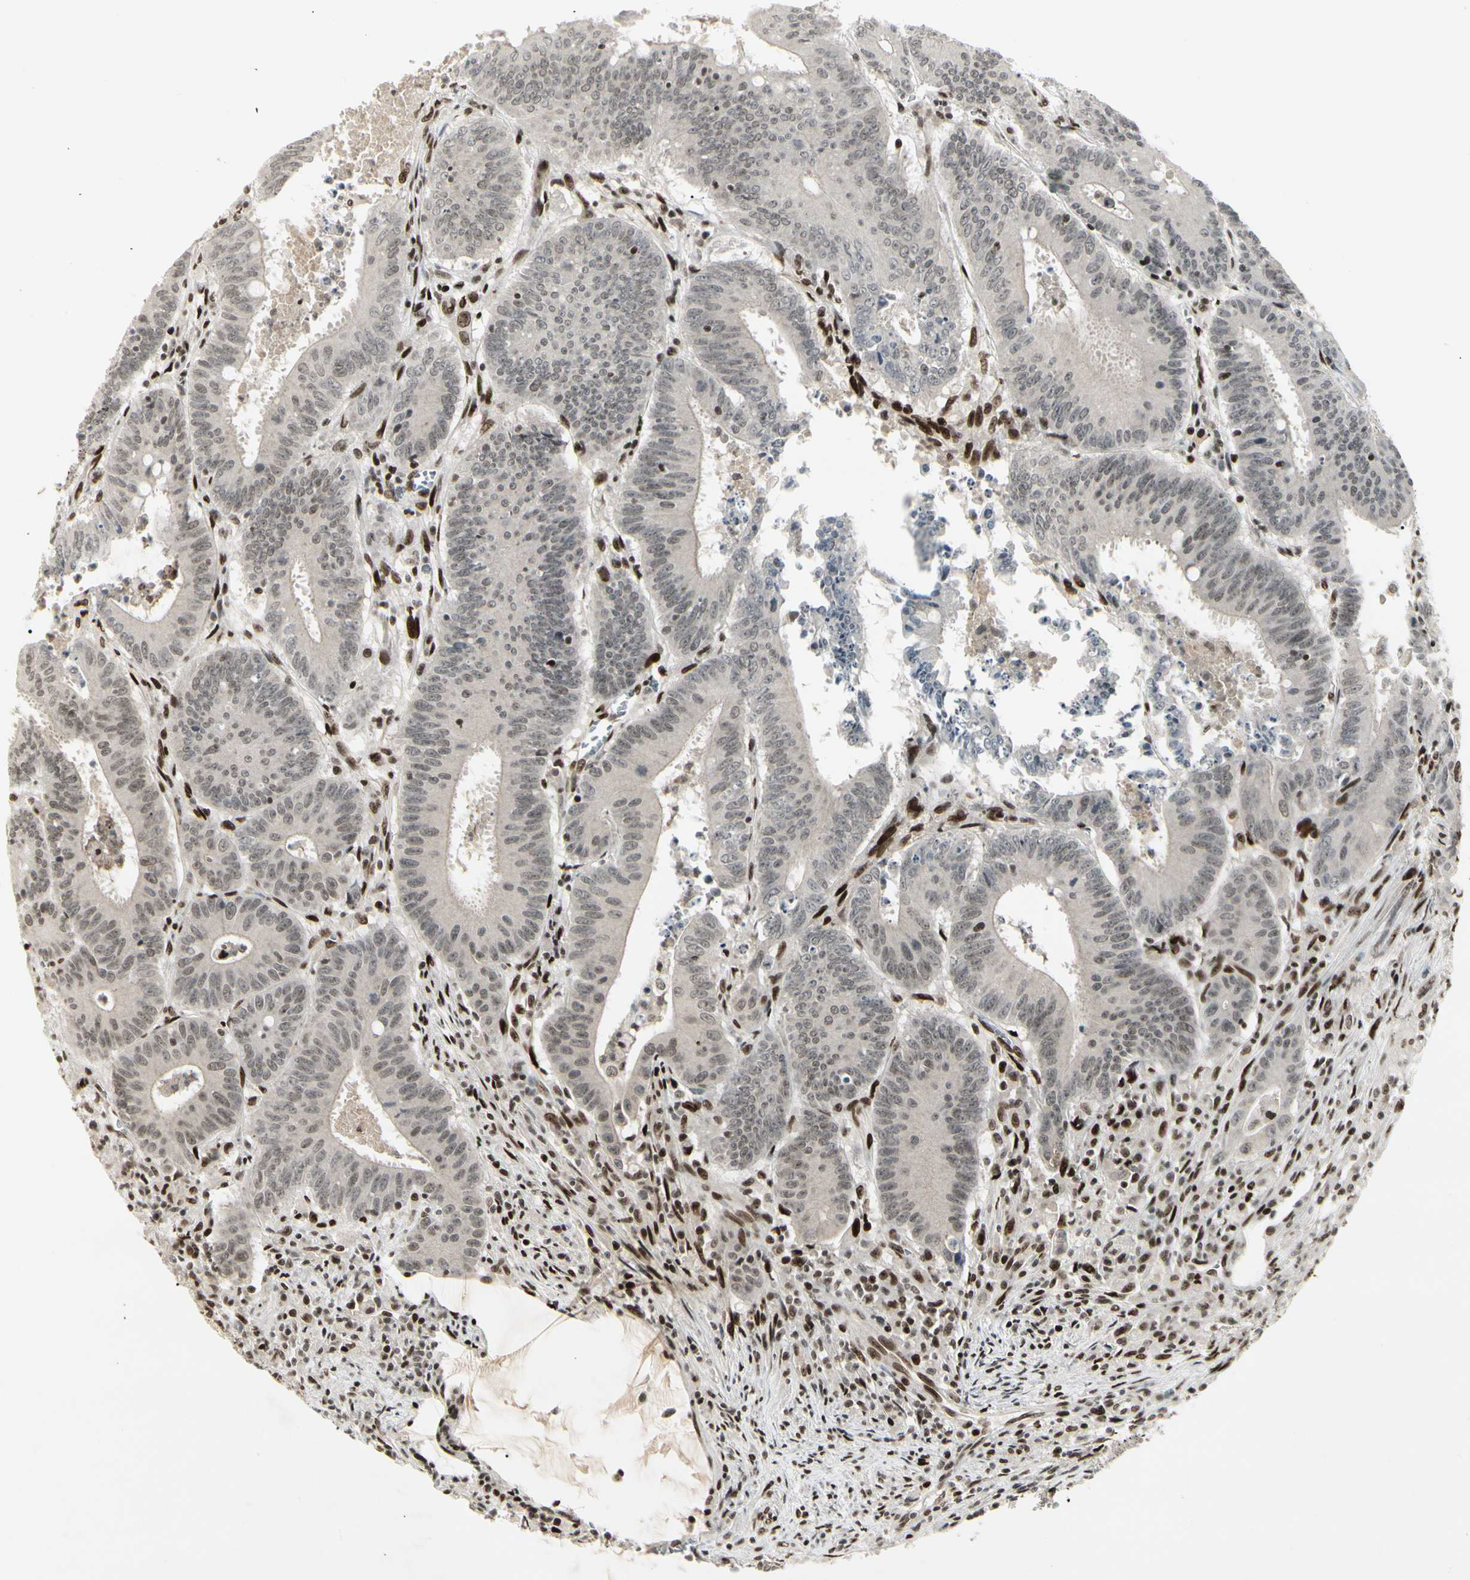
{"staining": {"intensity": "weak", "quantity": ">75%", "location": "nuclear"}, "tissue": "colorectal cancer", "cell_type": "Tumor cells", "image_type": "cancer", "snomed": [{"axis": "morphology", "description": "Adenocarcinoma, NOS"}, {"axis": "topography", "description": "Colon"}], "caption": "Weak nuclear positivity for a protein is appreciated in approximately >75% of tumor cells of adenocarcinoma (colorectal) using immunohistochemistry.", "gene": "FOXJ2", "patient": {"sex": "male", "age": 45}}